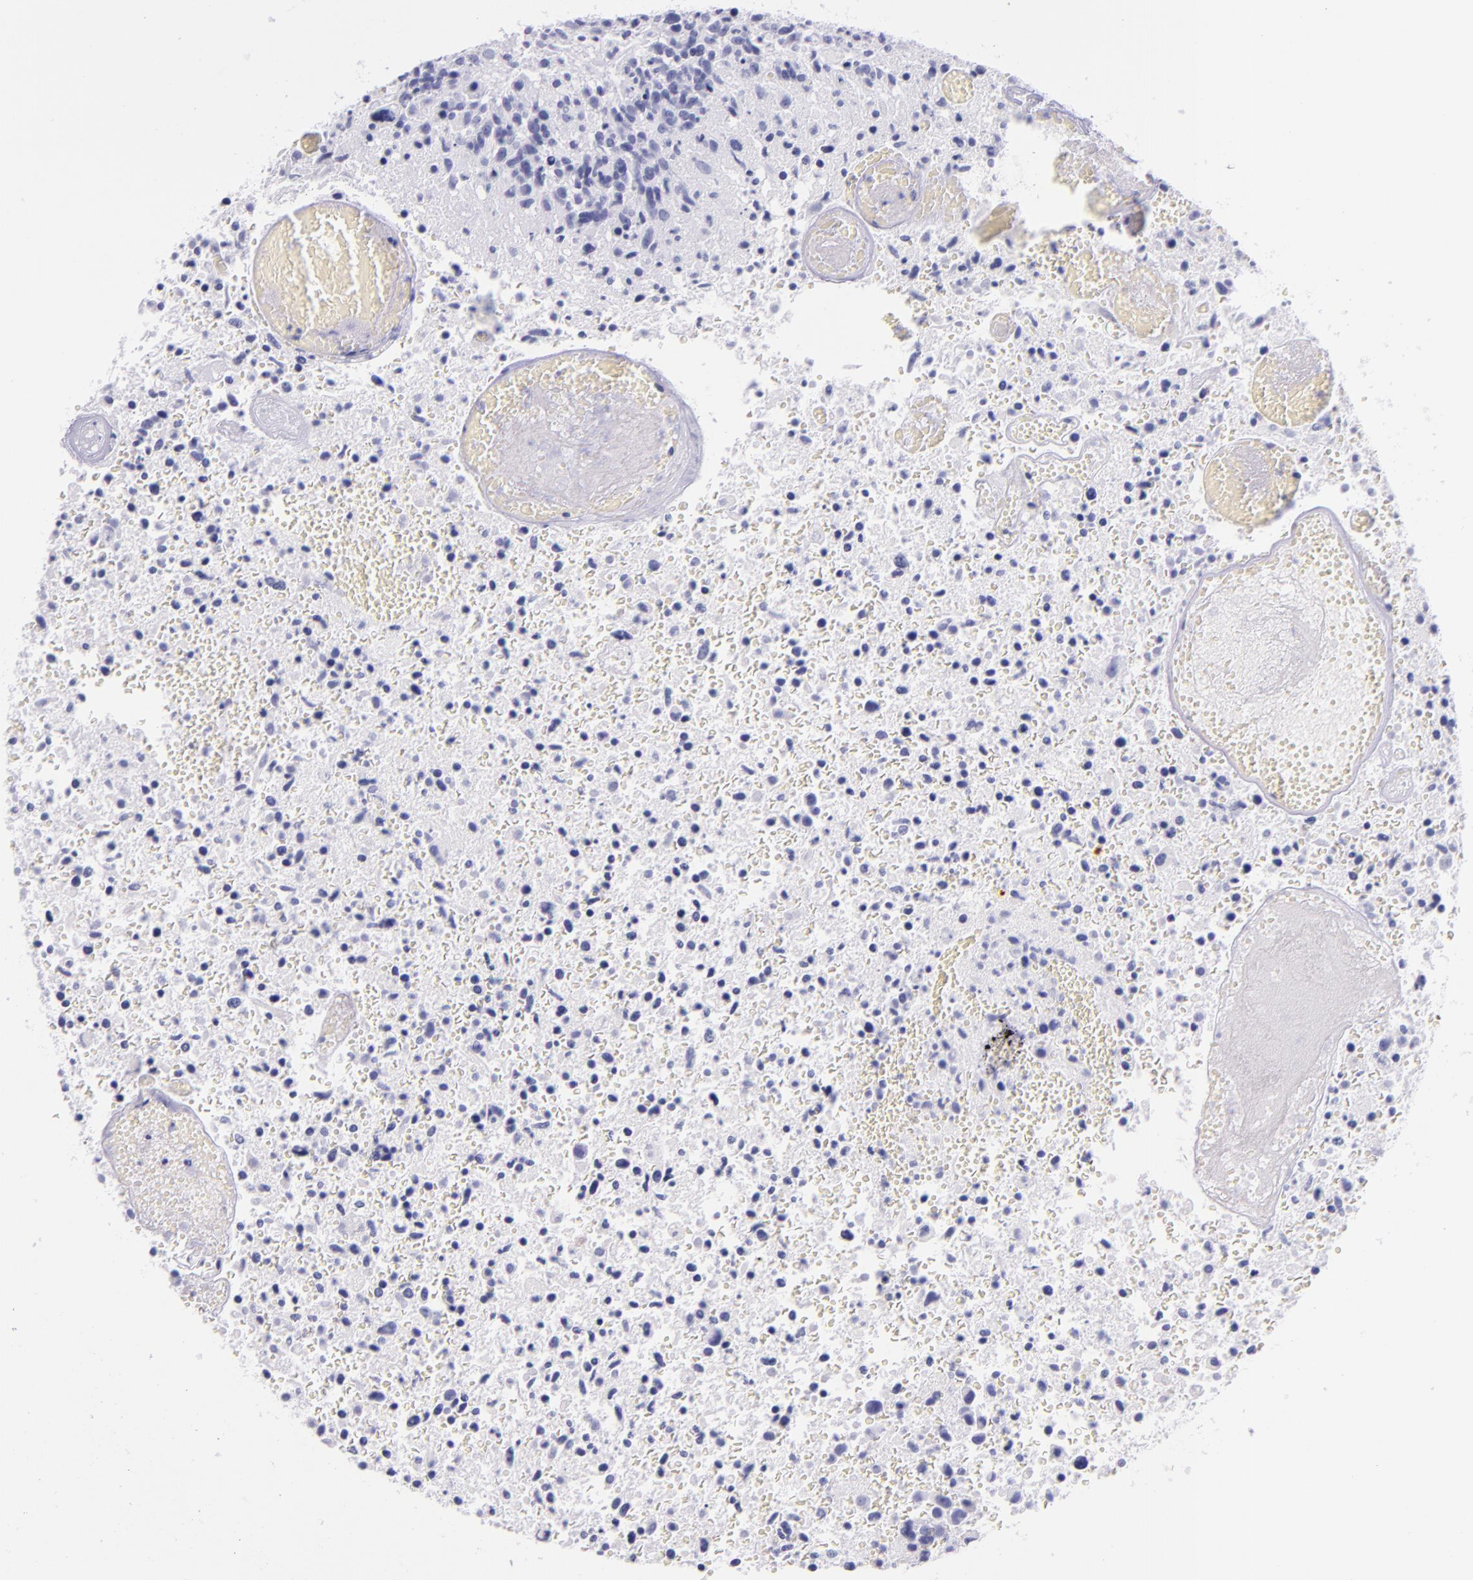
{"staining": {"intensity": "negative", "quantity": "none", "location": "none"}, "tissue": "glioma", "cell_type": "Tumor cells", "image_type": "cancer", "snomed": [{"axis": "morphology", "description": "Glioma, malignant, High grade"}, {"axis": "topography", "description": "Brain"}], "caption": "Protein analysis of glioma reveals no significant positivity in tumor cells.", "gene": "SFTPB", "patient": {"sex": "male", "age": 72}}